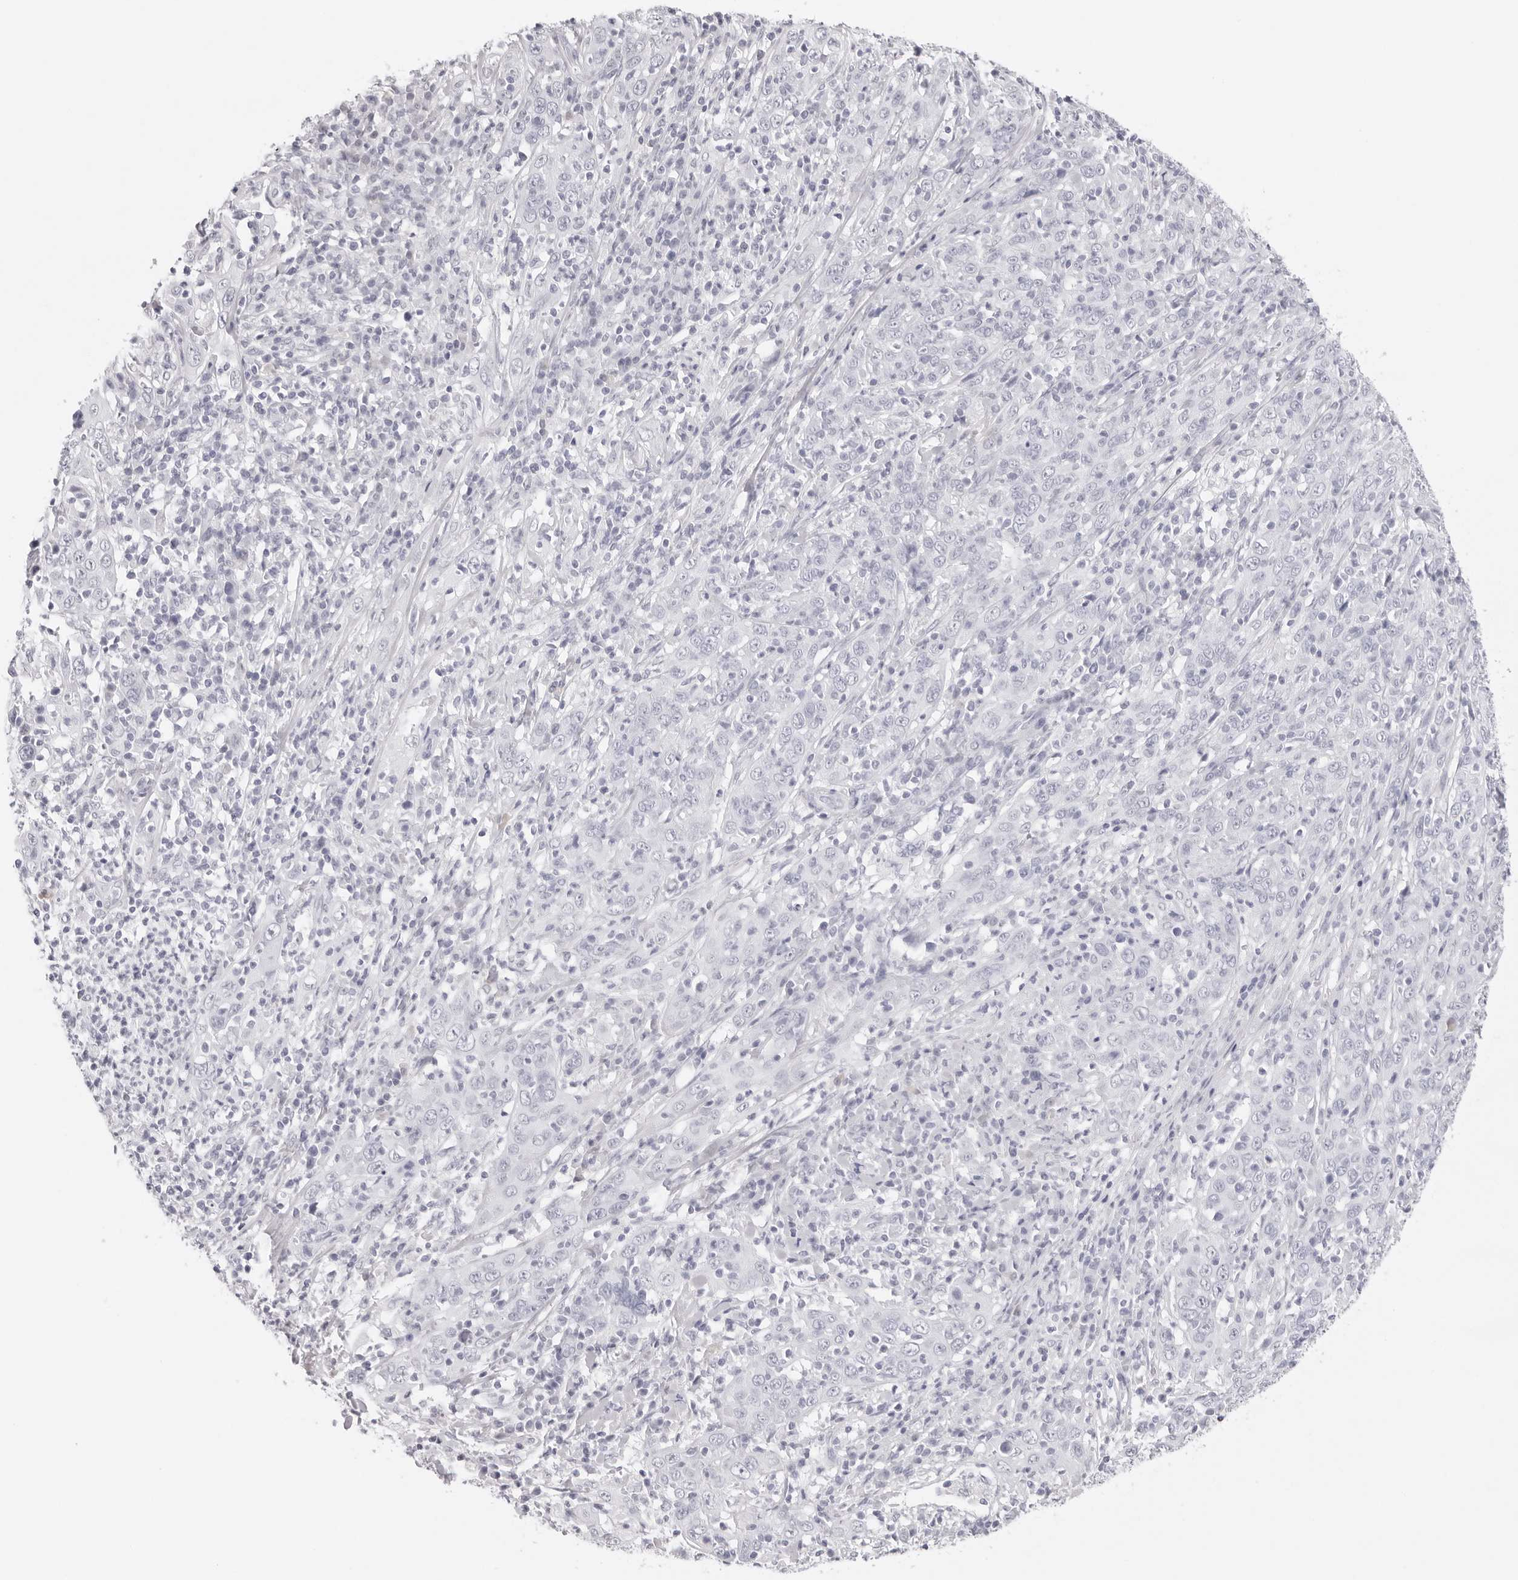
{"staining": {"intensity": "negative", "quantity": "none", "location": "none"}, "tissue": "cervical cancer", "cell_type": "Tumor cells", "image_type": "cancer", "snomed": [{"axis": "morphology", "description": "Squamous cell carcinoma, NOS"}, {"axis": "topography", "description": "Cervix"}], "caption": "DAB (3,3'-diaminobenzidine) immunohistochemical staining of human cervical cancer (squamous cell carcinoma) exhibits no significant positivity in tumor cells.", "gene": "CST5", "patient": {"sex": "female", "age": 46}}